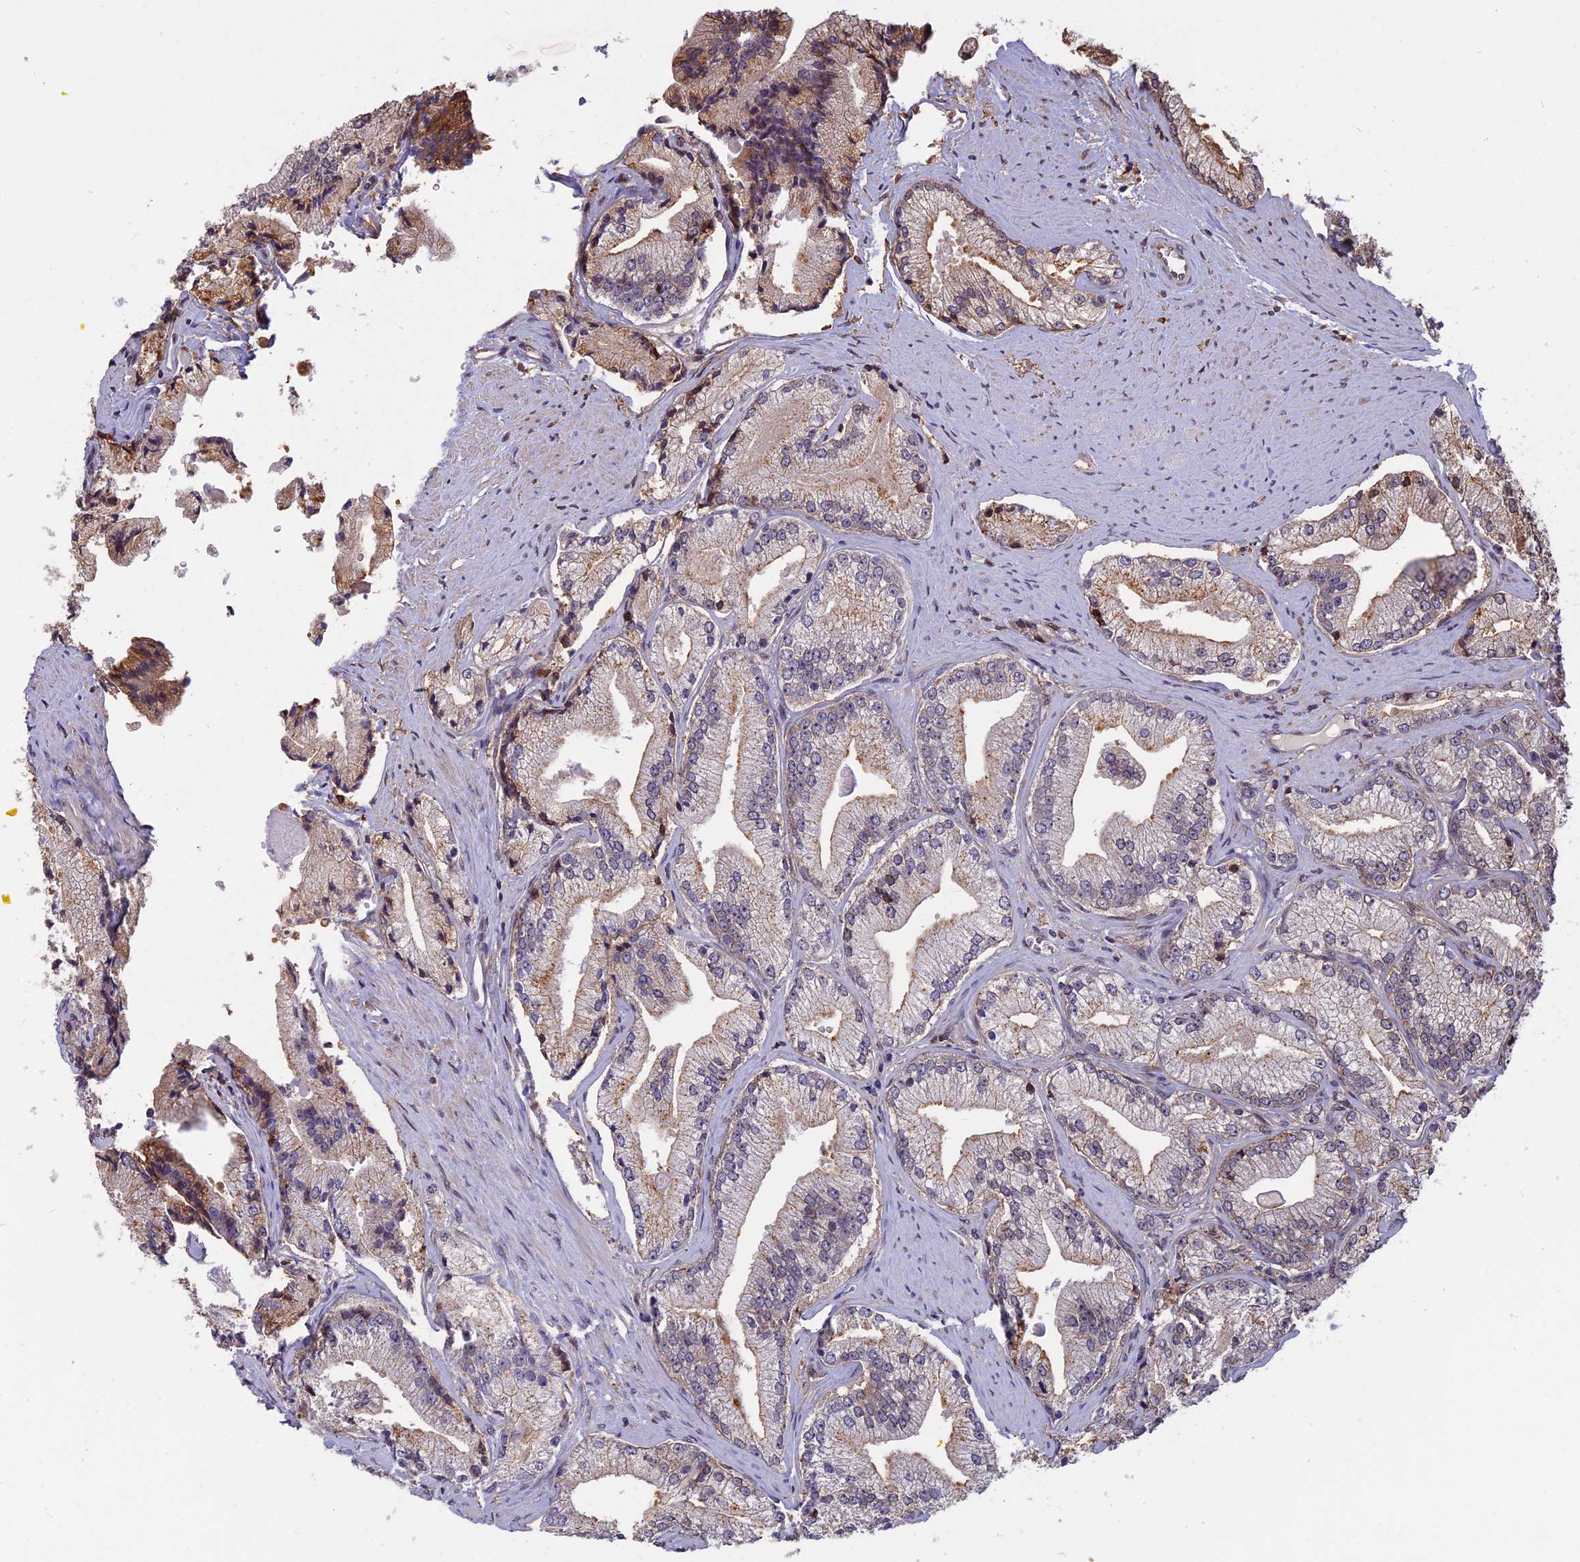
{"staining": {"intensity": "moderate", "quantity": "<25%", "location": "cytoplasmic/membranous"}, "tissue": "prostate cancer", "cell_type": "Tumor cells", "image_type": "cancer", "snomed": [{"axis": "morphology", "description": "Adenocarcinoma, High grade"}, {"axis": "topography", "description": "Prostate"}], "caption": "Immunohistochemistry (IHC) of prostate cancer (high-grade adenocarcinoma) reveals low levels of moderate cytoplasmic/membranous positivity in approximately <25% of tumor cells.", "gene": "SPG11", "patient": {"sex": "male", "age": 67}}